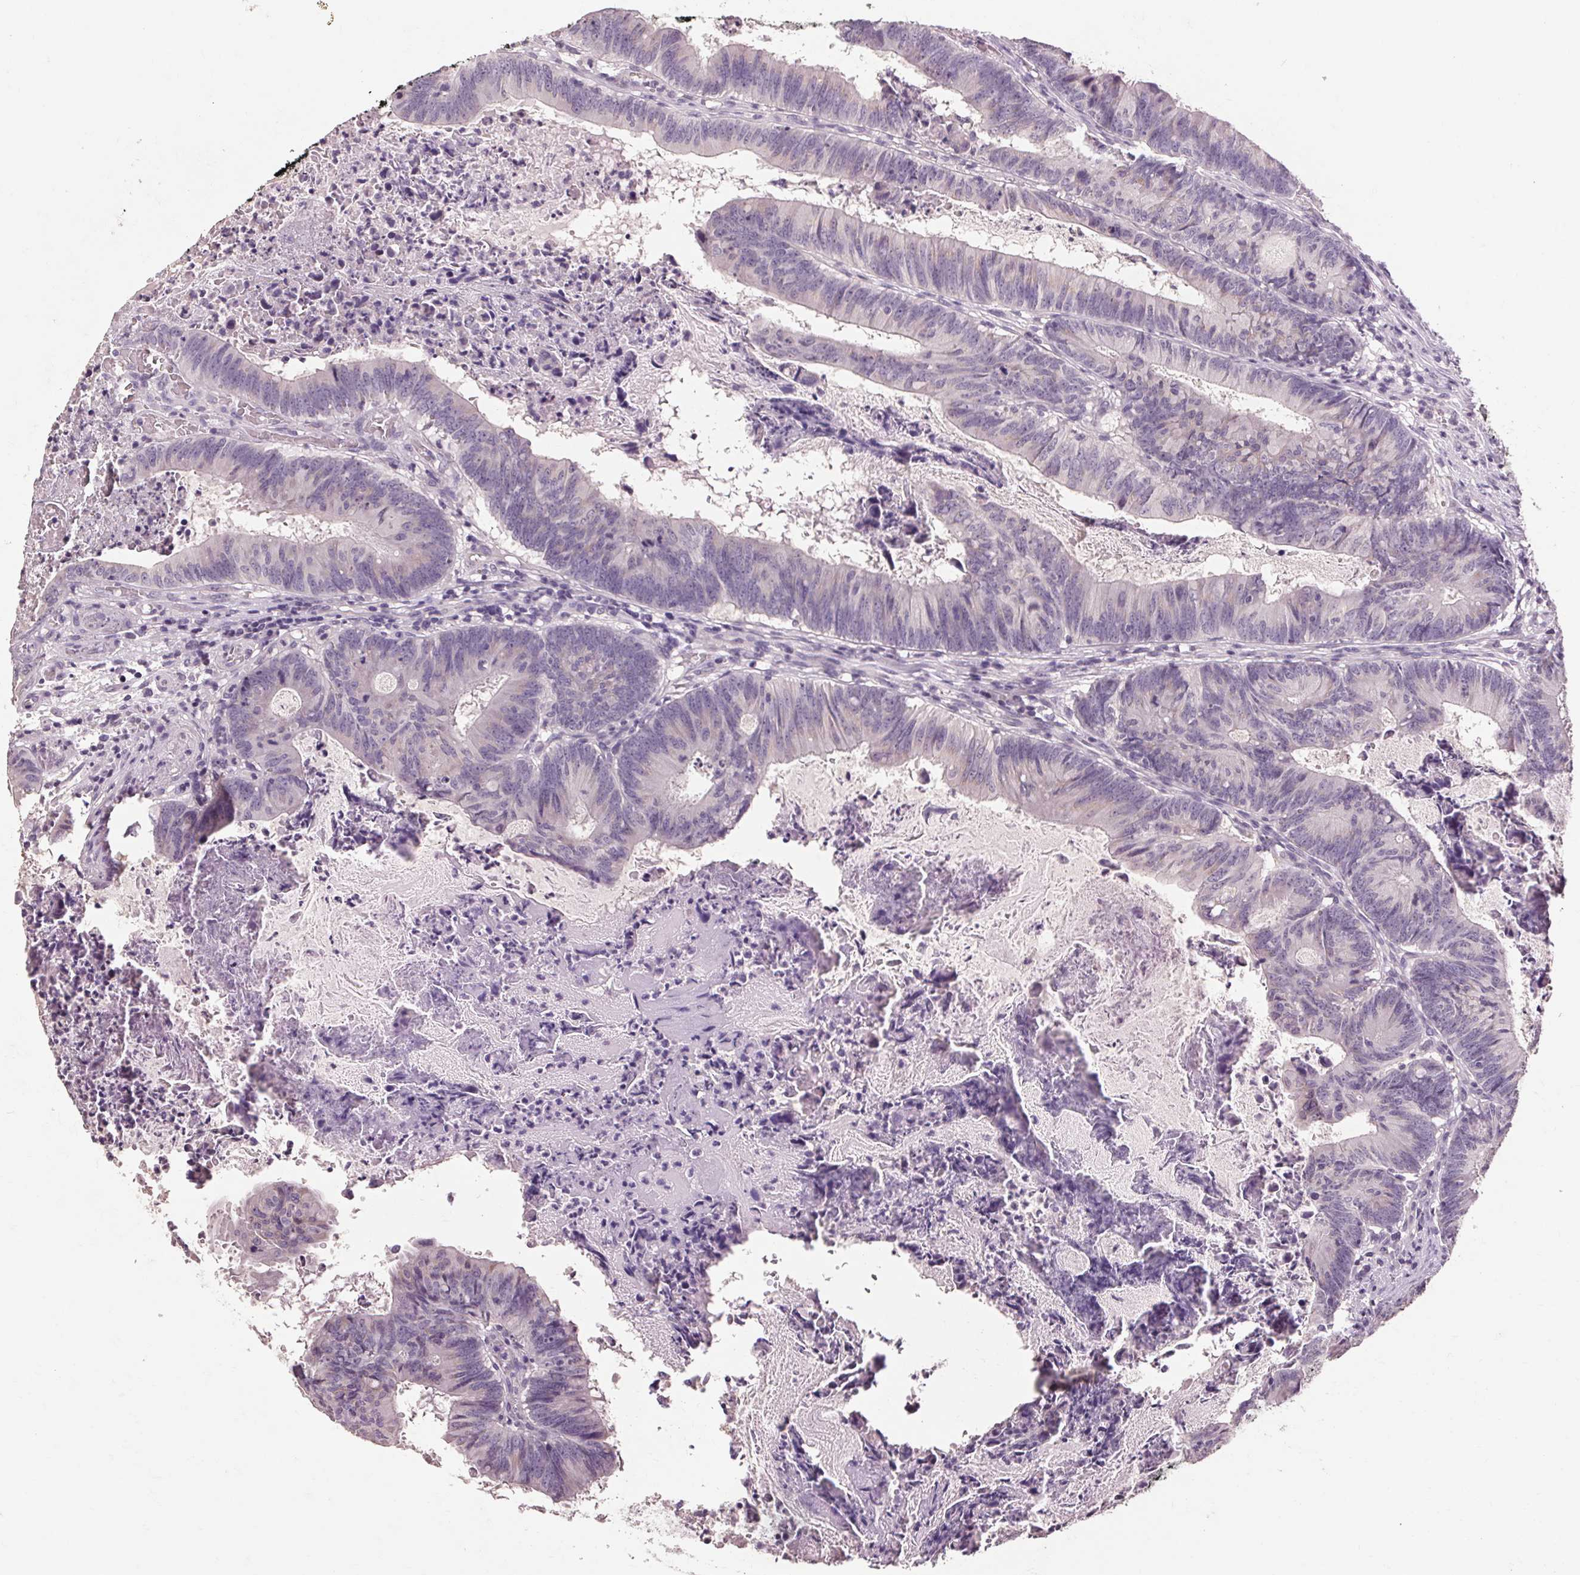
{"staining": {"intensity": "negative", "quantity": "none", "location": "none"}, "tissue": "colorectal cancer", "cell_type": "Tumor cells", "image_type": "cancer", "snomed": [{"axis": "morphology", "description": "Adenocarcinoma, NOS"}, {"axis": "topography", "description": "Colon"}], "caption": "Adenocarcinoma (colorectal) was stained to show a protein in brown. There is no significant positivity in tumor cells.", "gene": "POMC", "patient": {"sex": "female", "age": 70}}